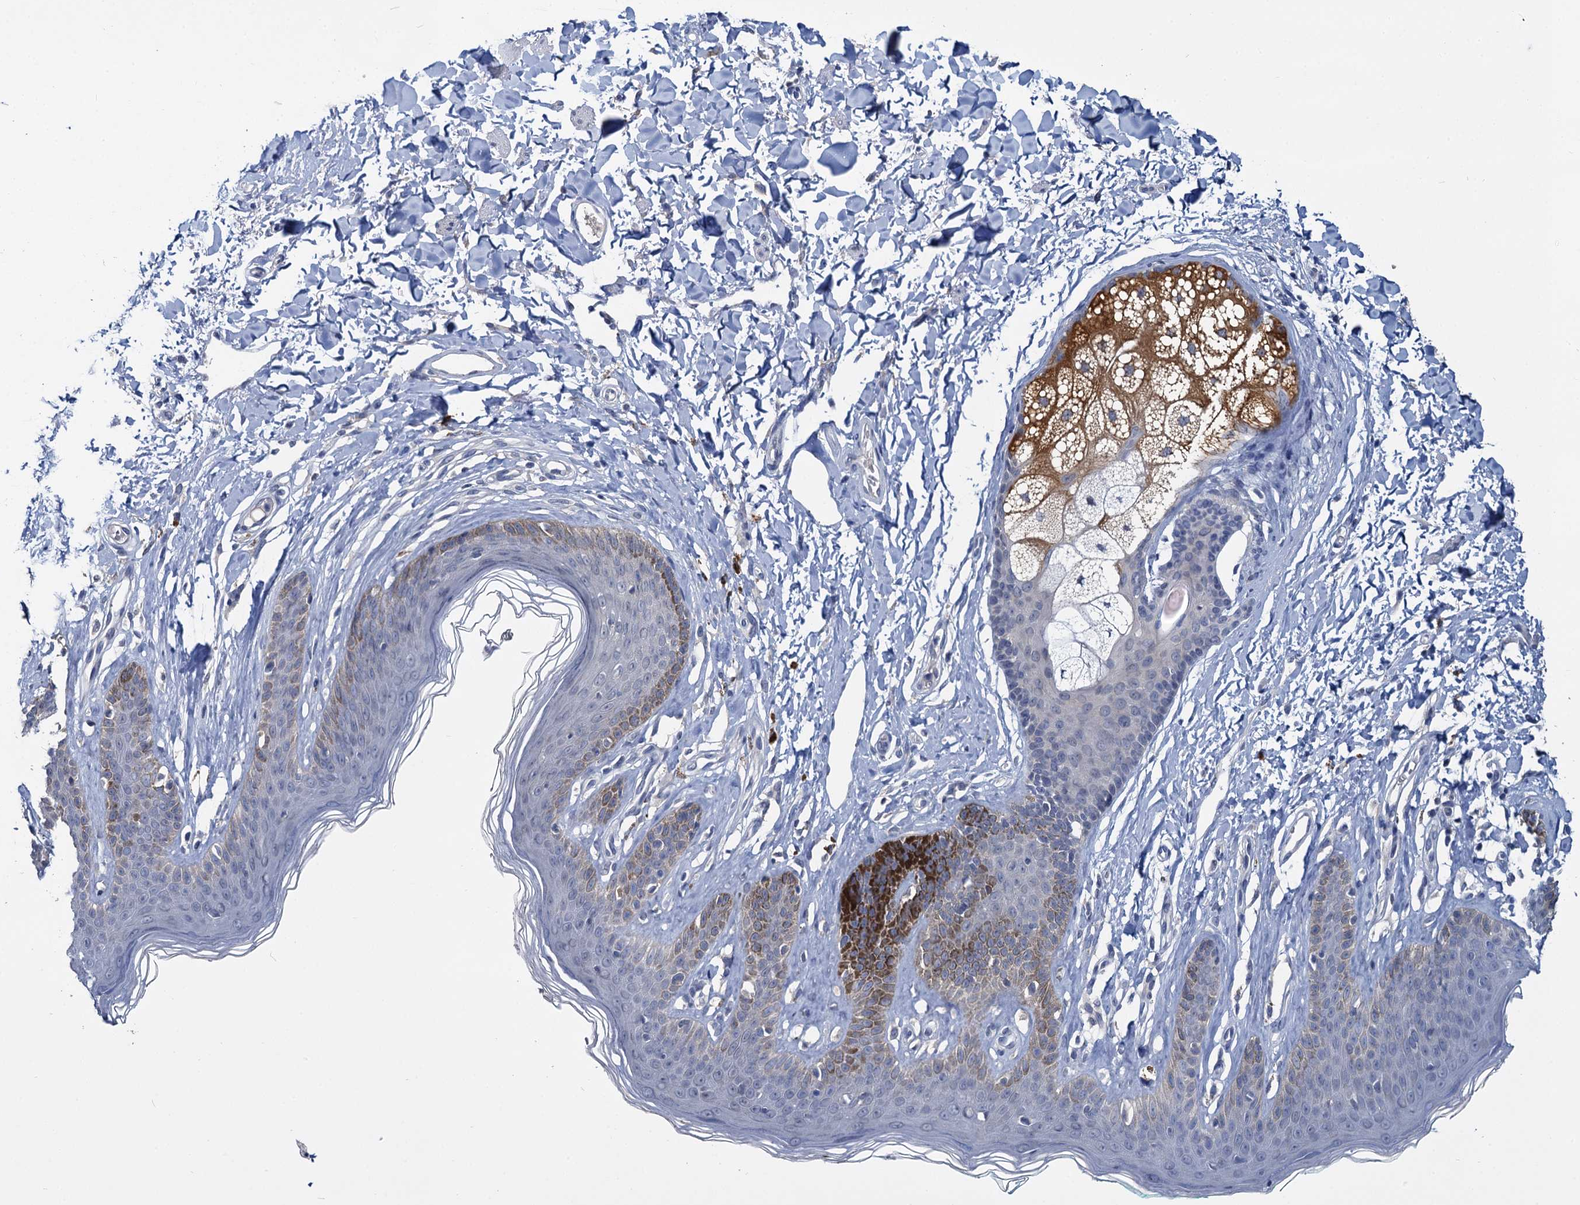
{"staining": {"intensity": "strong", "quantity": "<25%", "location": "cytoplasmic/membranous"}, "tissue": "skin", "cell_type": "Epidermal cells", "image_type": "normal", "snomed": [{"axis": "morphology", "description": "Normal tissue, NOS"}, {"axis": "morphology", "description": "Squamous cell carcinoma, NOS"}, {"axis": "topography", "description": "Vulva"}], "caption": "A brown stain labels strong cytoplasmic/membranous expression of a protein in epidermal cells of unremarkable human skin.", "gene": "ANKRD42", "patient": {"sex": "female", "age": 85}}